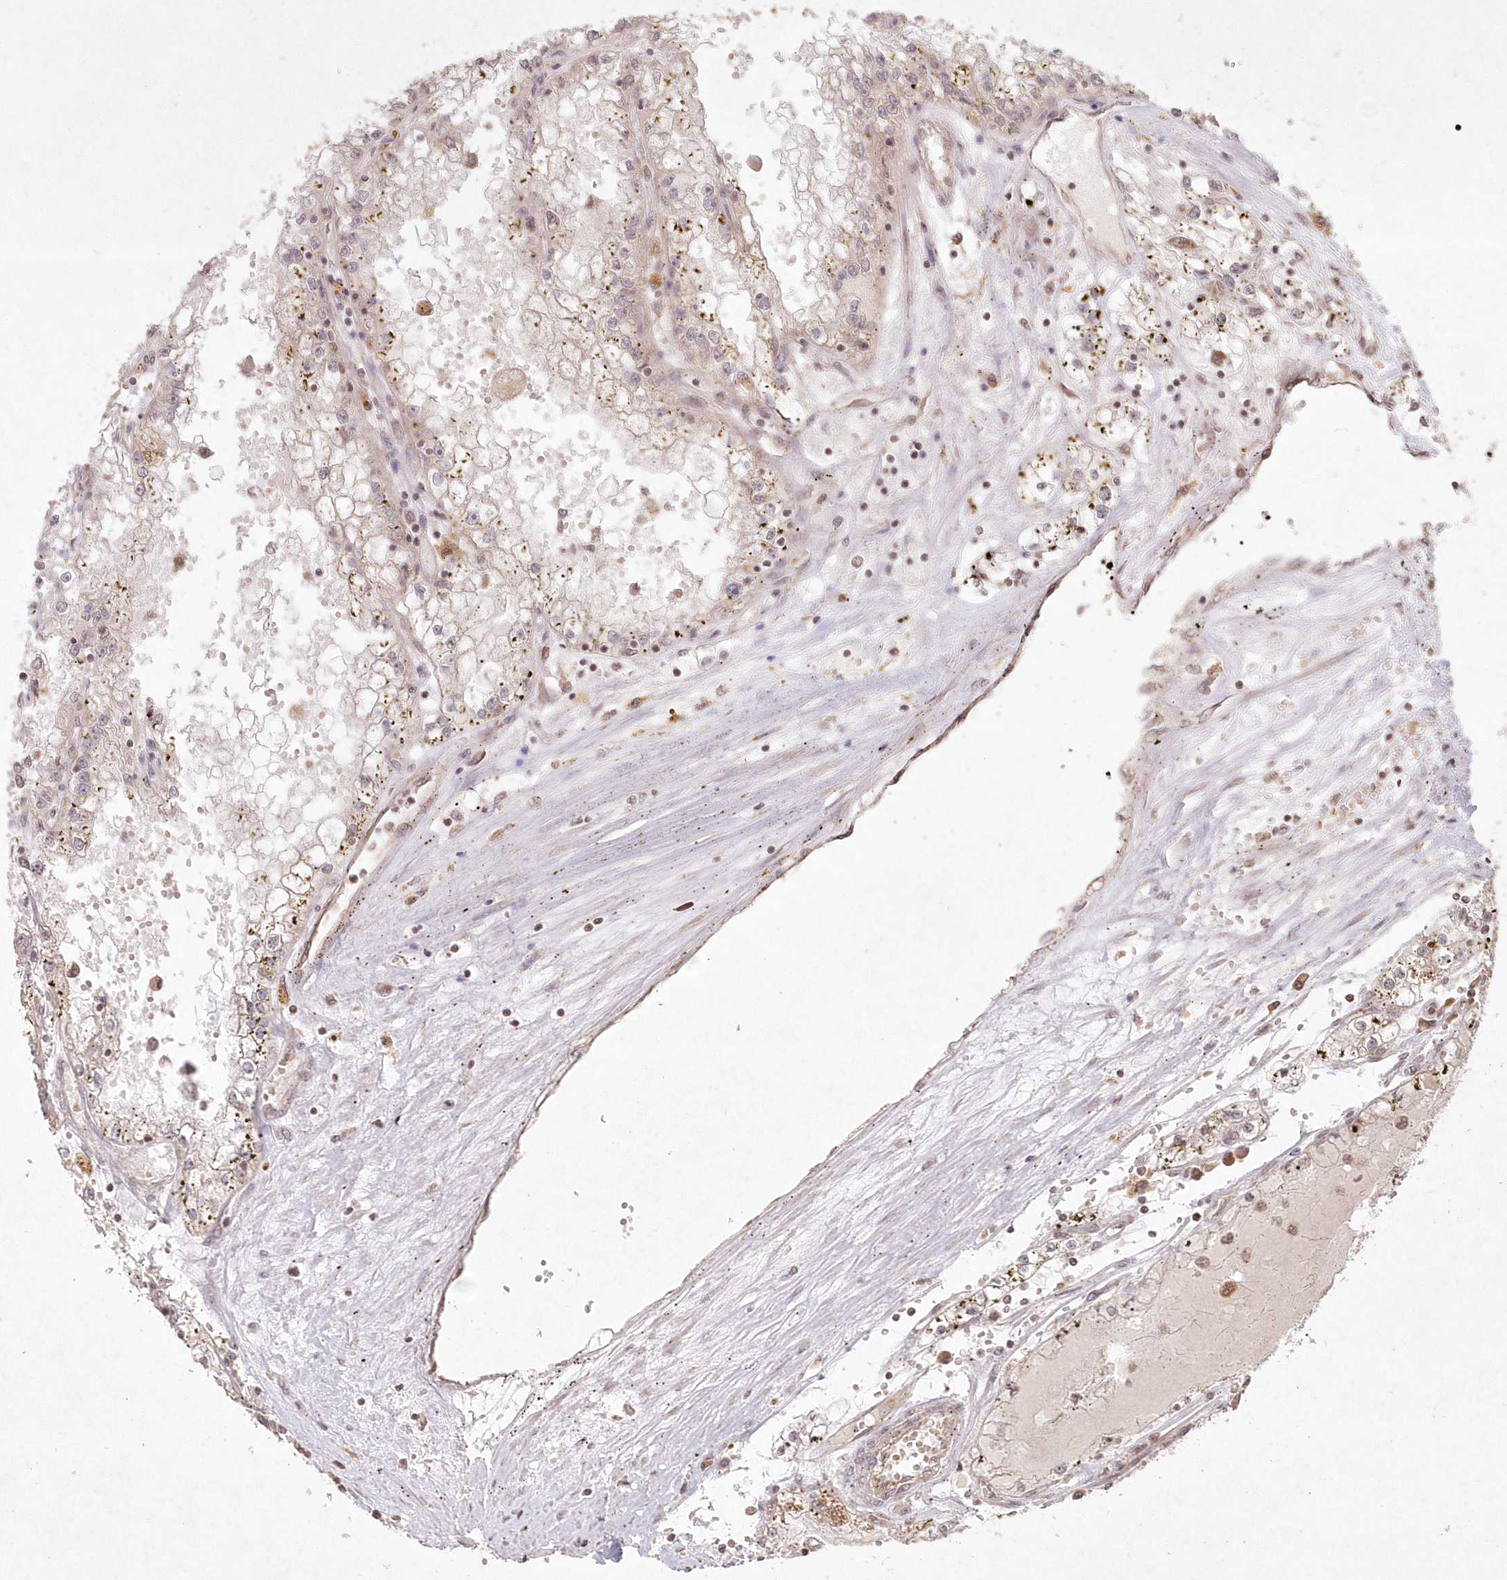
{"staining": {"intensity": "weak", "quantity": "<25%", "location": "cytoplasmic/membranous"}, "tissue": "renal cancer", "cell_type": "Tumor cells", "image_type": "cancer", "snomed": [{"axis": "morphology", "description": "Adenocarcinoma, NOS"}, {"axis": "topography", "description": "Kidney"}], "caption": "The immunohistochemistry image has no significant expression in tumor cells of adenocarcinoma (renal) tissue.", "gene": "LRPPRC", "patient": {"sex": "male", "age": 56}}